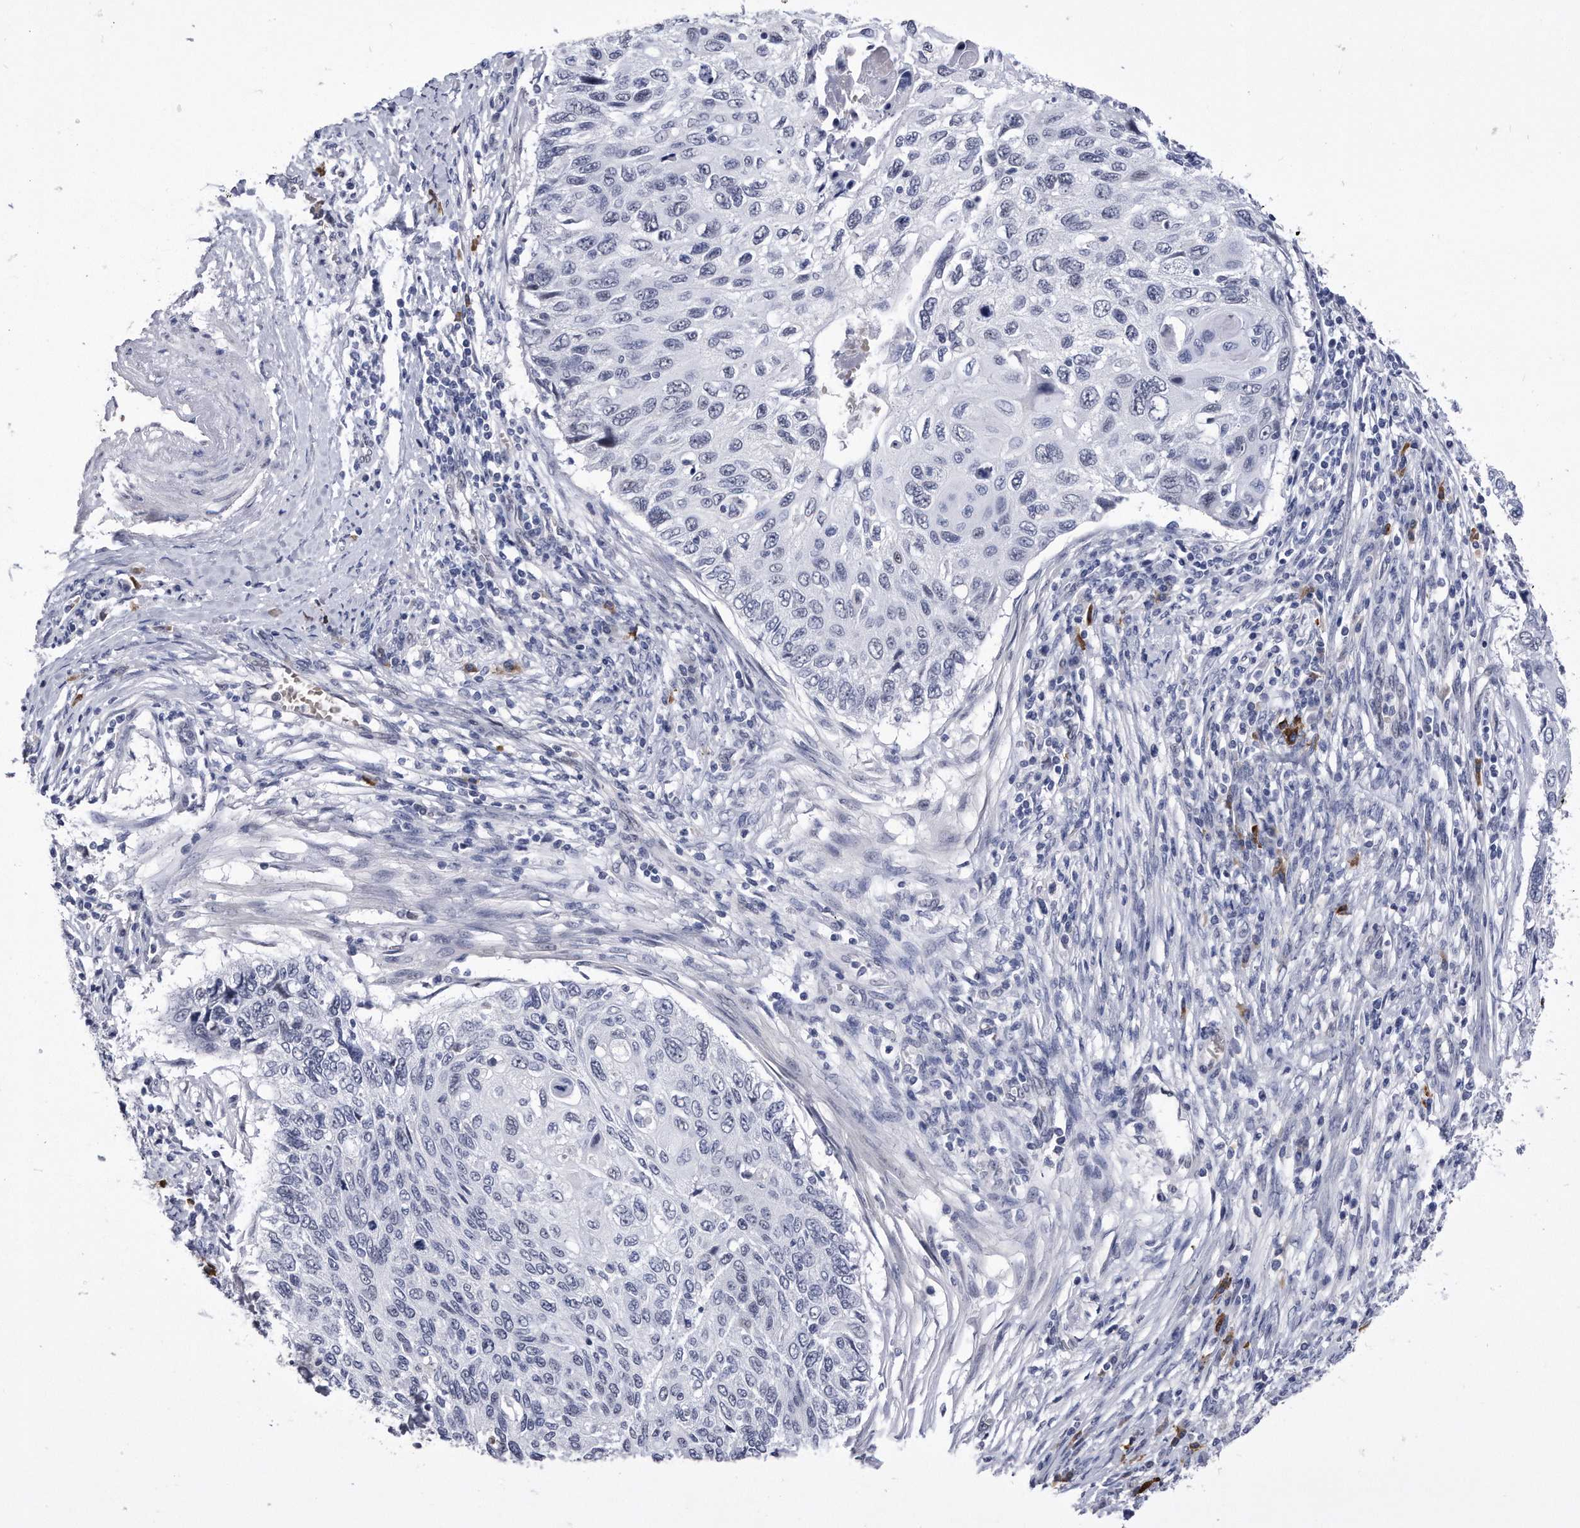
{"staining": {"intensity": "negative", "quantity": "none", "location": "none"}, "tissue": "cervical cancer", "cell_type": "Tumor cells", "image_type": "cancer", "snomed": [{"axis": "morphology", "description": "Squamous cell carcinoma, NOS"}, {"axis": "topography", "description": "Cervix"}], "caption": "High magnification brightfield microscopy of squamous cell carcinoma (cervical) stained with DAB (brown) and counterstained with hematoxylin (blue): tumor cells show no significant positivity.", "gene": "KCTD8", "patient": {"sex": "female", "age": 70}}